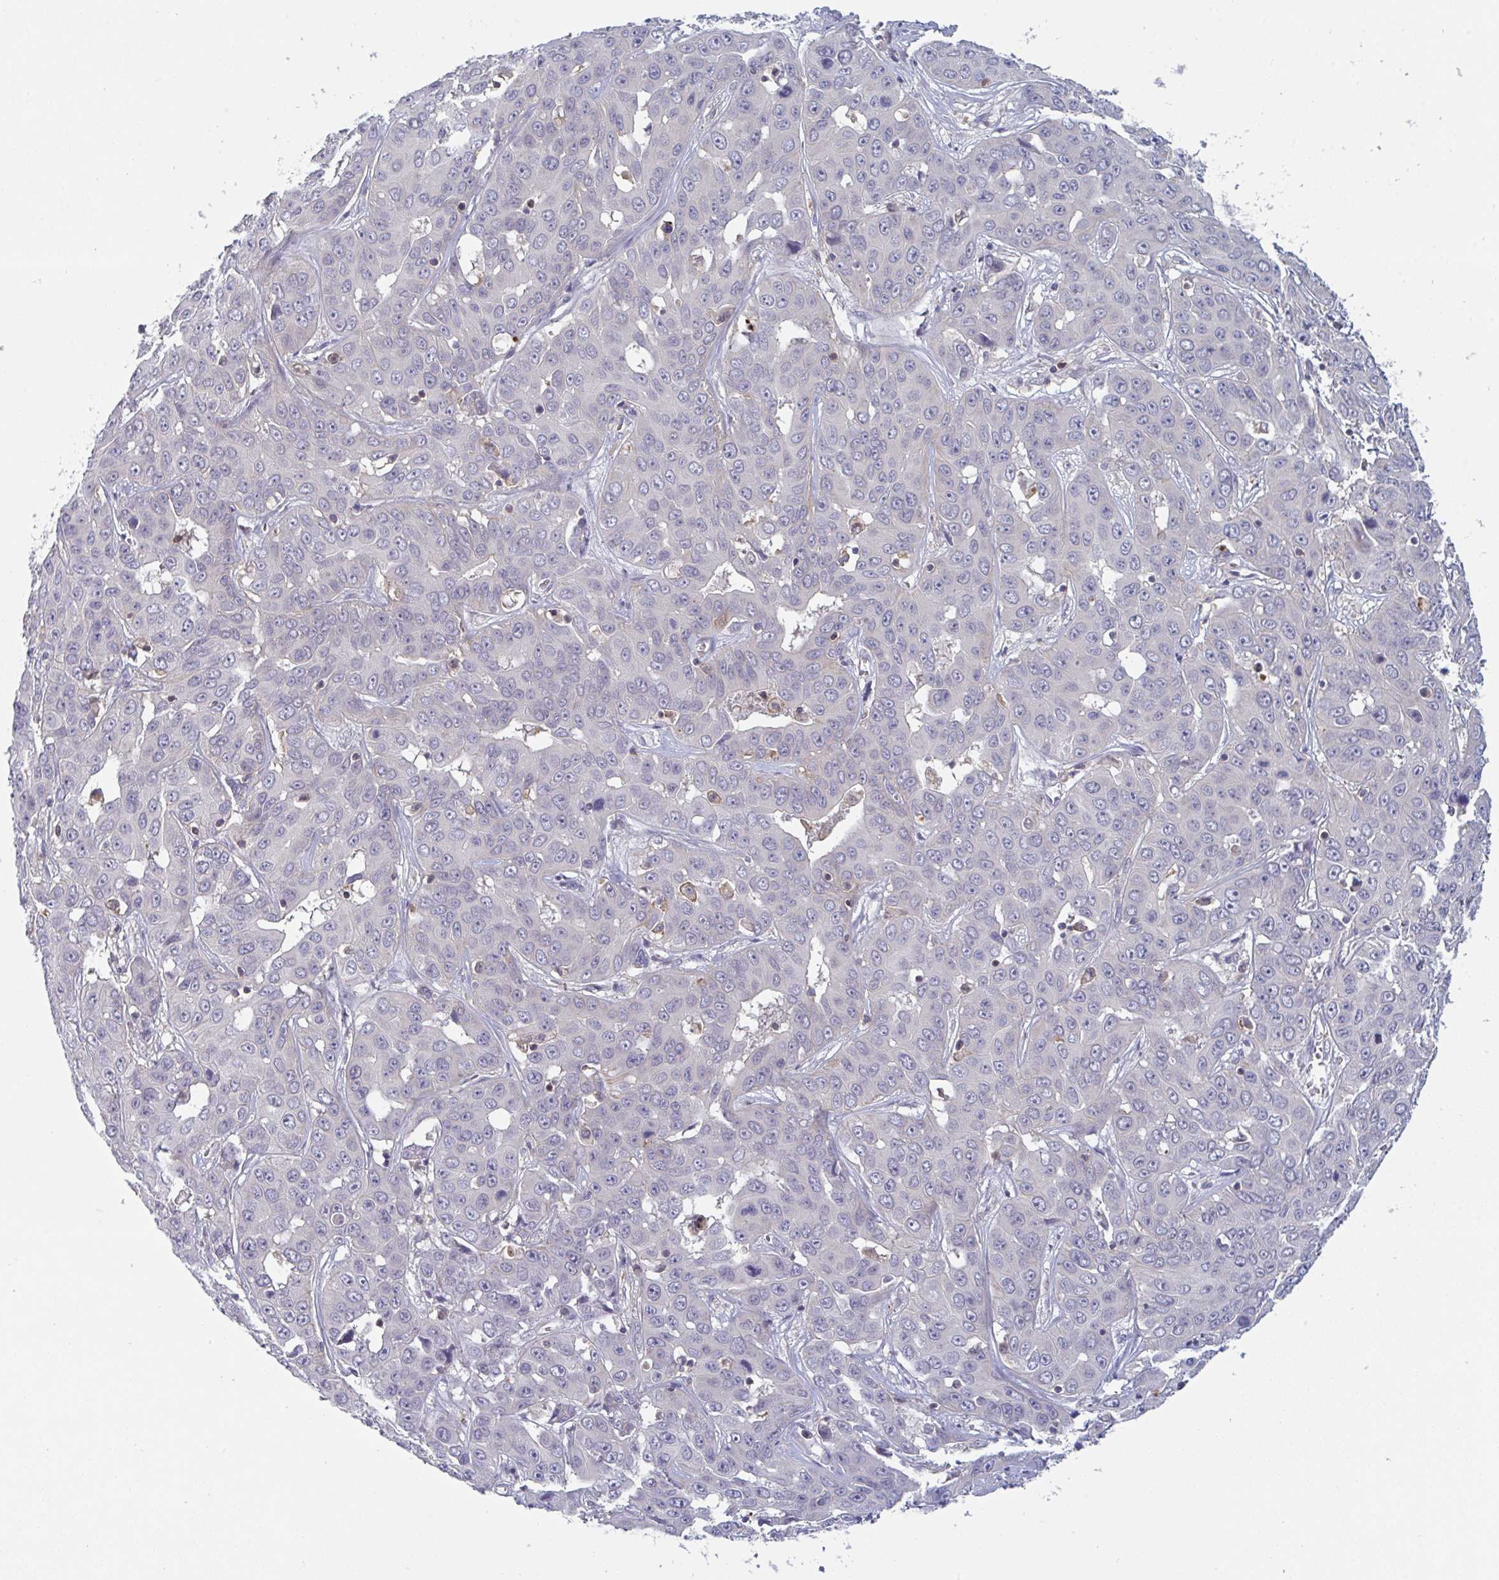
{"staining": {"intensity": "negative", "quantity": "none", "location": "none"}, "tissue": "liver cancer", "cell_type": "Tumor cells", "image_type": "cancer", "snomed": [{"axis": "morphology", "description": "Cholangiocarcinoma"}, {"axis": "topography", "description": "Liver"}], "caption": "This is an immunohistochemistry (IHC) micrograph of human liver cancer (cholangiocarcinoma). There is no positivity in tumor cells.", "gene": "DISP2", "patient": {"sex": "female", "age": 52}}